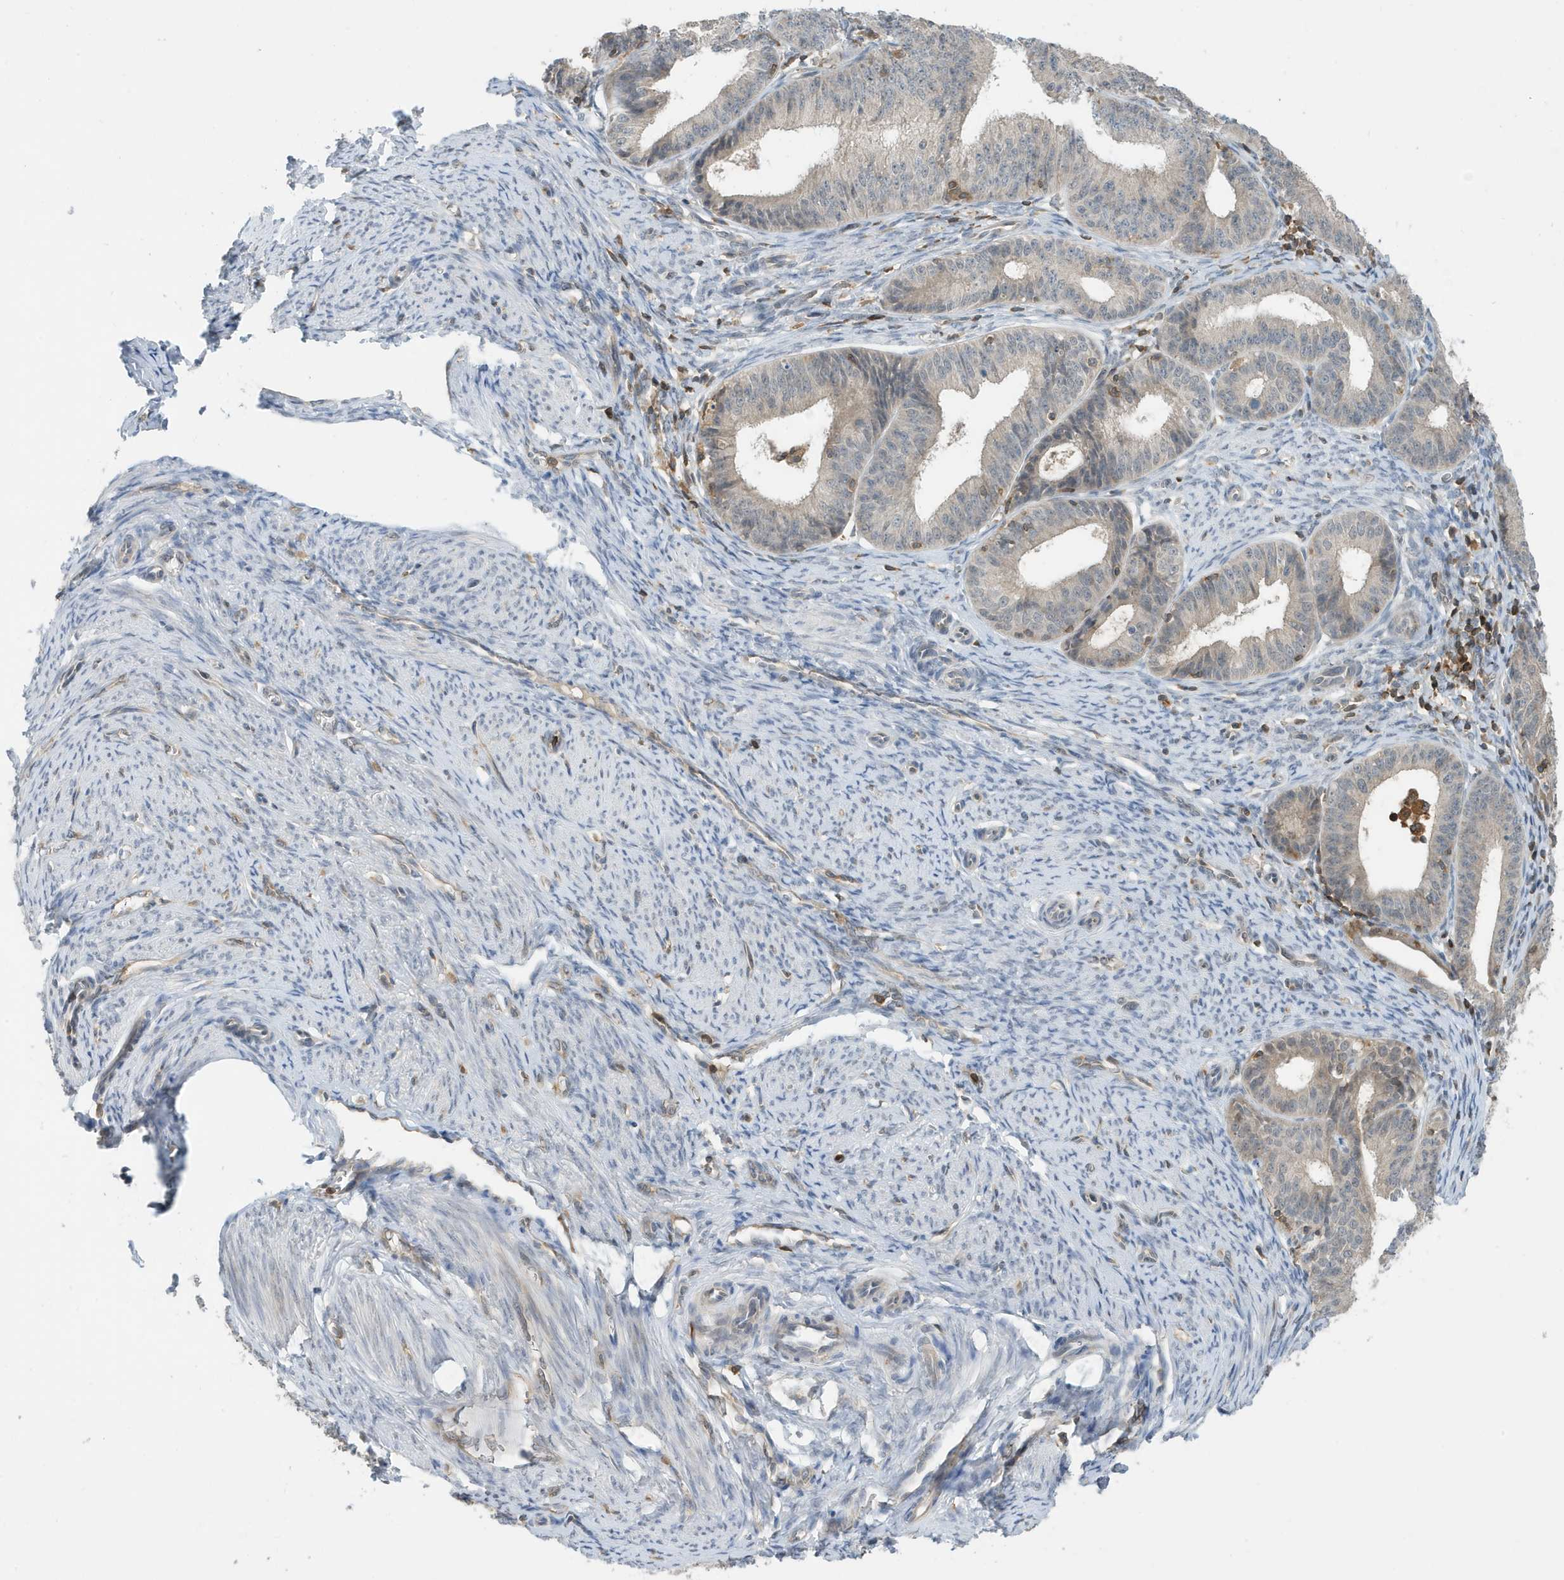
{"staining": {"intensity": "negative", "quantity": "none", "location": "none"}, "tissue": "endometrial cancer", "cell_type": "Tumor cells", "image_type": "cancer", "snomed": [{"axis": "morphology", "description": "Adenocarcinoma, NOS"}, {"axis": "topography", "description": "Endometrium"}], "caption": "IHC histopathology image of neoplastic tissue: human endometrial adenocarcinoma stained with DAB reveals no significant protein staining in tumor cells.", "gene": "NSUN3", "patient": {"sex": "female", "age": 51}}